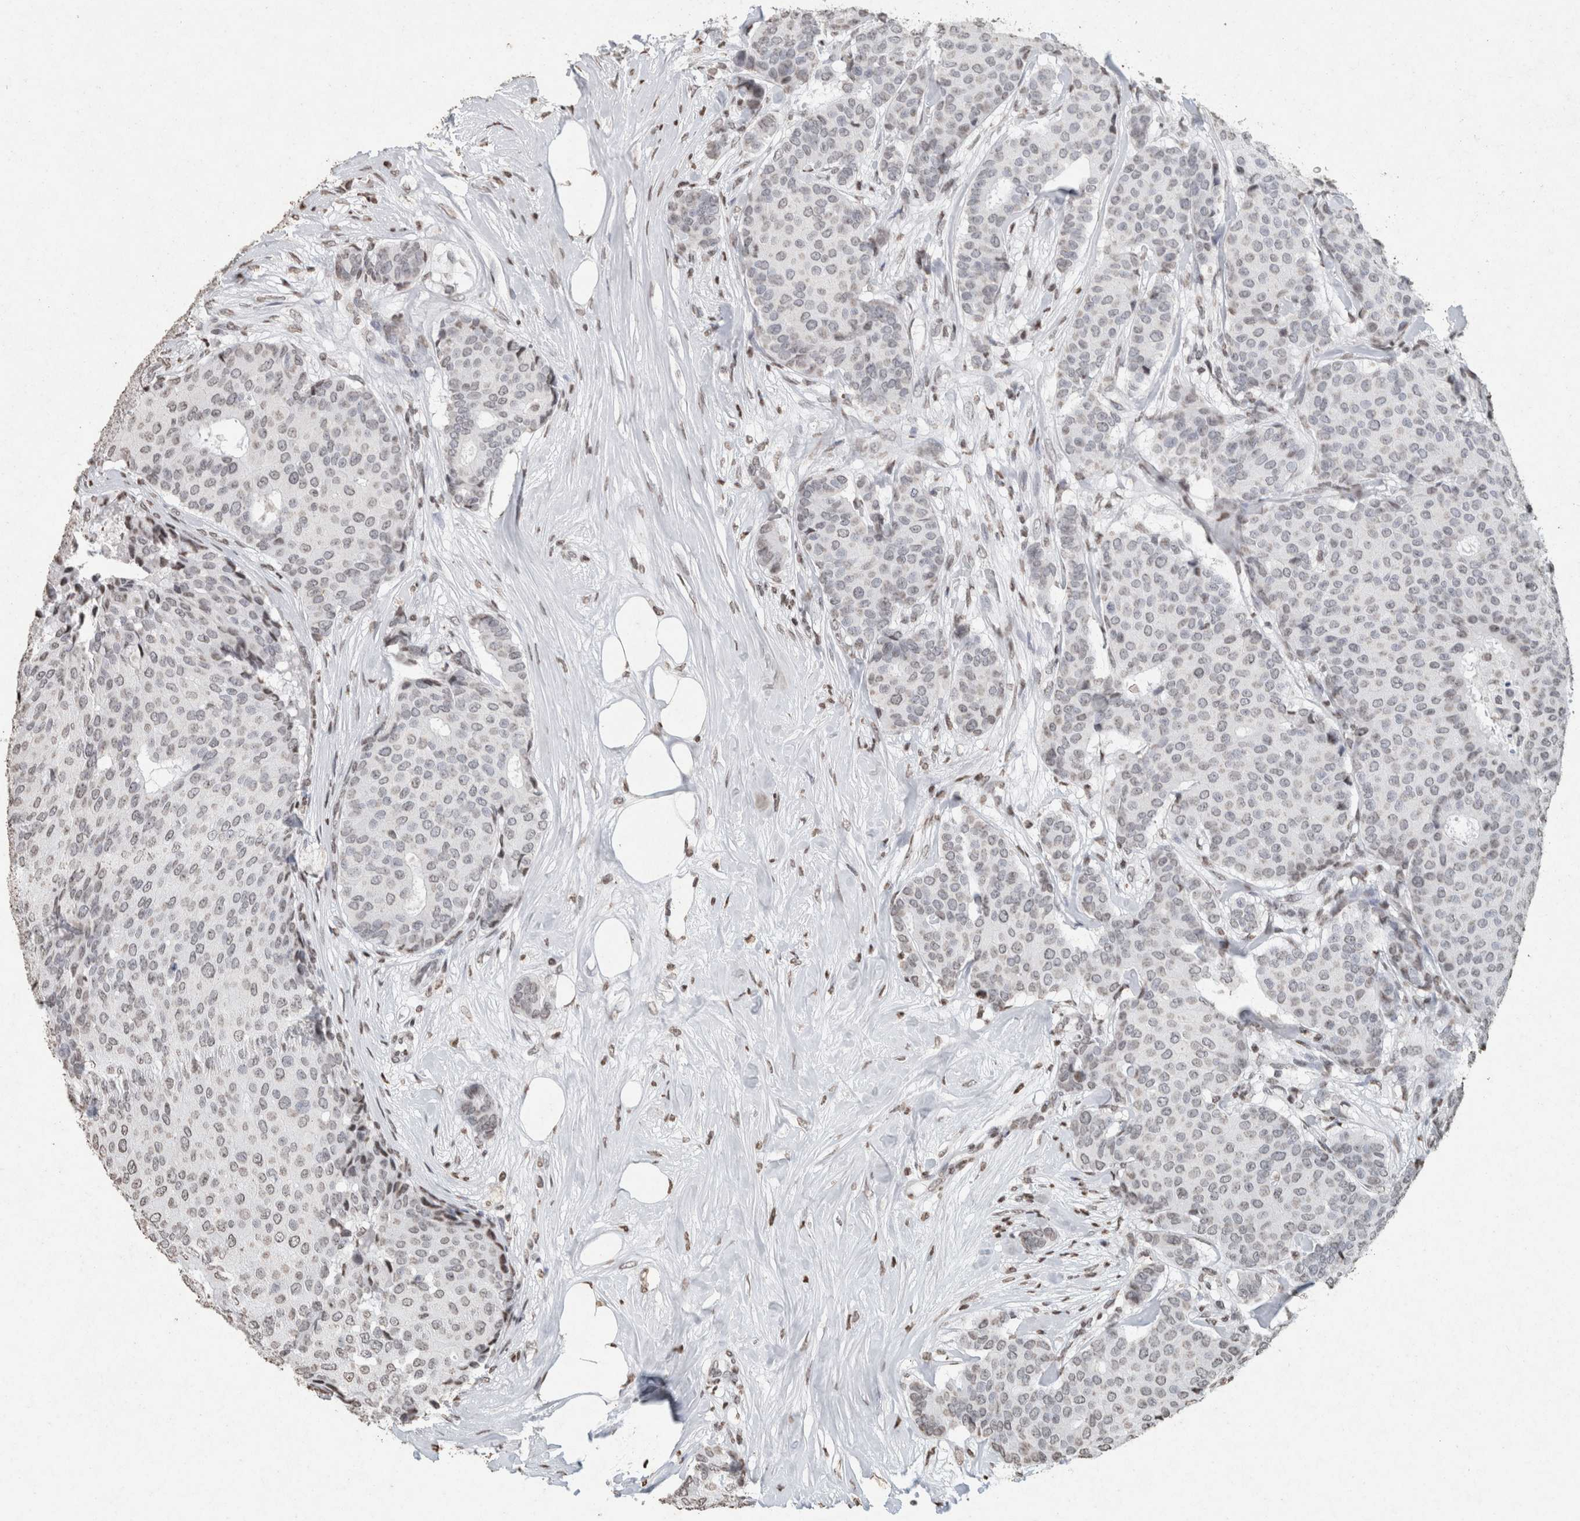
{"staining": {"intensity": "weak", "quantity": "<25%", "location": "nuclear"}, "tissue": "breast cancer", "cell_type": "Tumor cells", "image_type": "cancer", "snomed": [{"axis": "morphology", "description": "Duct carcinoma"}, {"axis": "topography", "description": "Breast"}], "caption": "Immunohistochemistry (IHC) of human breast cancer shows no positivity in tumor cells. The staining was performed using DAB (3,3'-diaminobenzidine) to visualize the protein expression in brown, while the nuclei were stained in blue with hematoxylin (Magnification: 20x).", "gene": "CNTN1", "patient": {"sex": "female", "age": 75}}